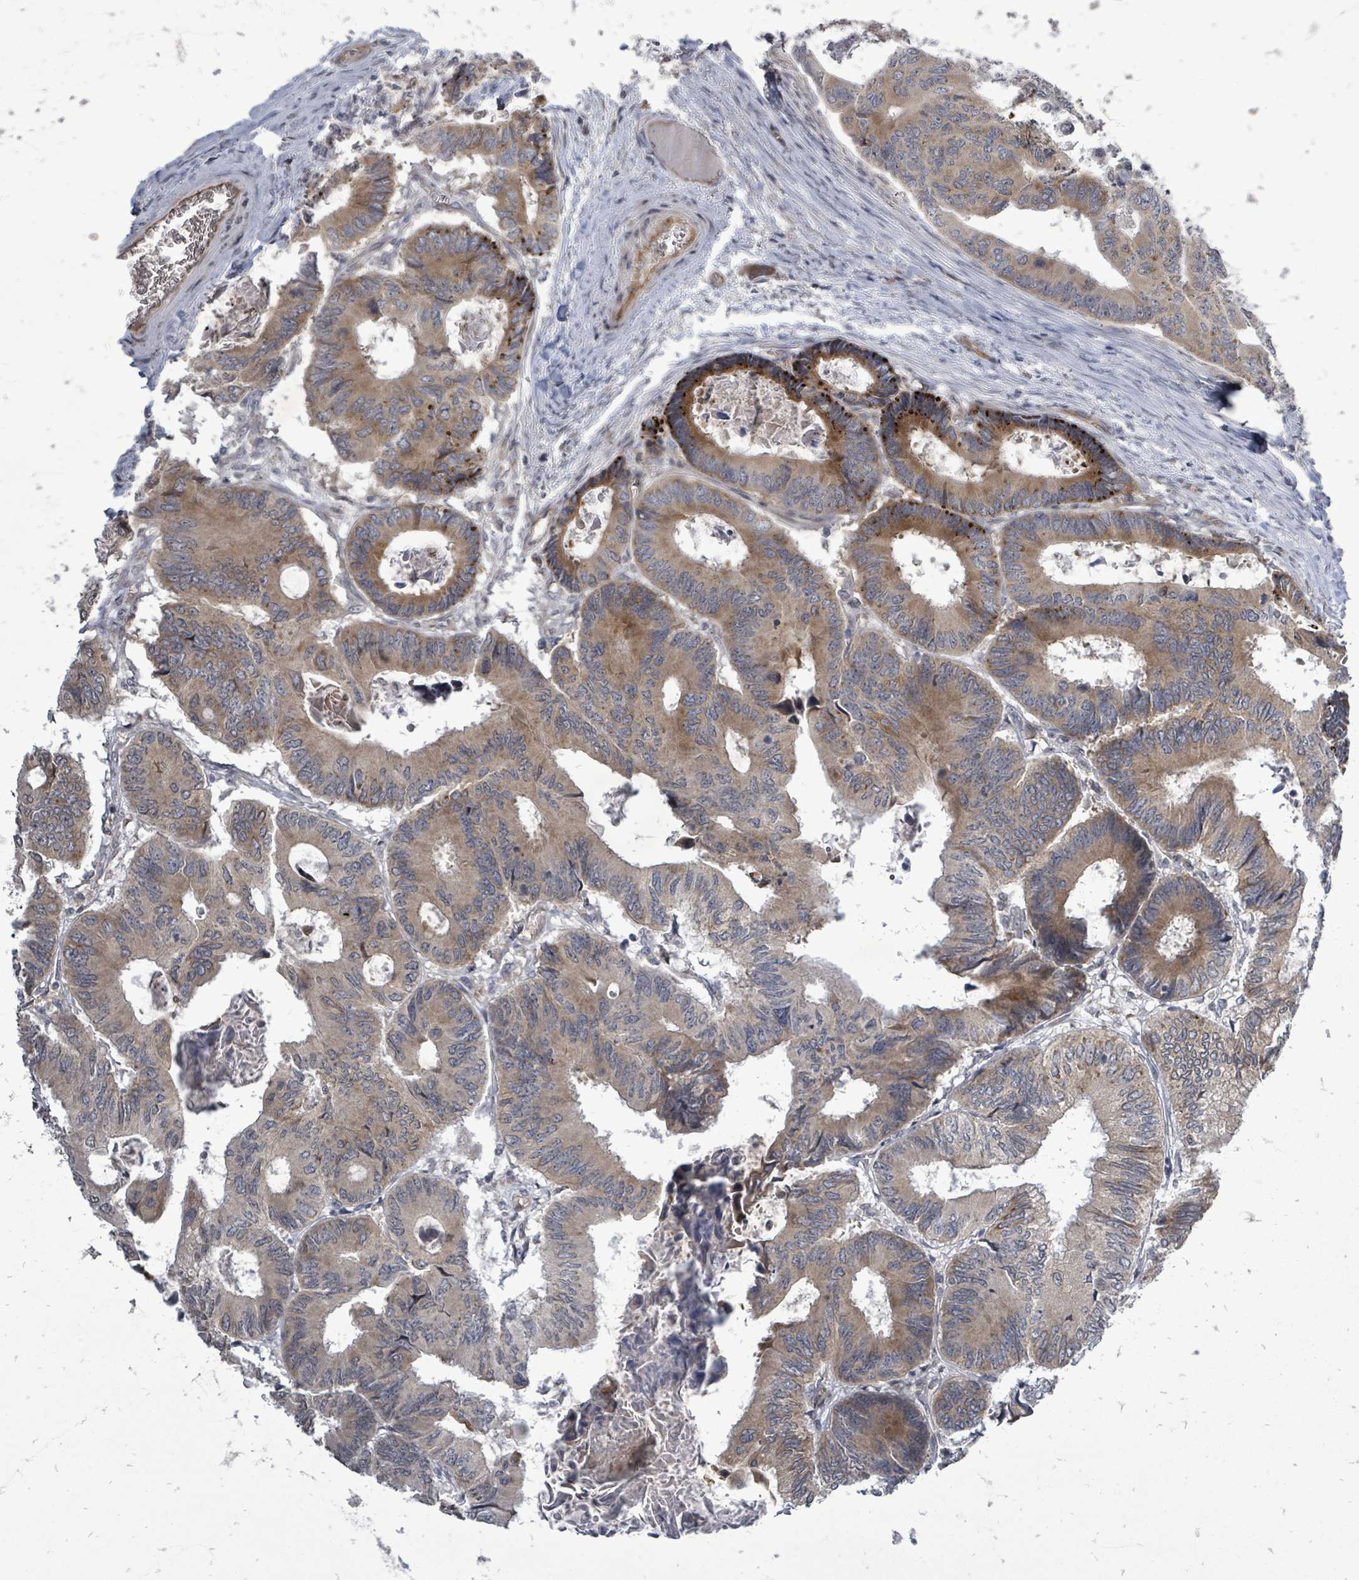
{"staining": {"intensity": "moderate", "quantity": ">75%", "location": "cytoplasmic/membranous"}, "tissue": "colorectal cancer", "cell_type": "Tumor cells", "image_type": "cancer", "snomed": [{"axis": "morphology", "description": "Adenocarcinoma, NOS"}, {"axis": "topography", "description": "Colon"}], "caption": "A histopathology image showing moderate cytoplasmic/membranous staining in about >75% of tumor cells in adenocarcinoma (colorectal), as visualized by brown immunohistochemical staining.", "gene": "RALGAPB", "patient": {"sex": "male", "age": 85}}